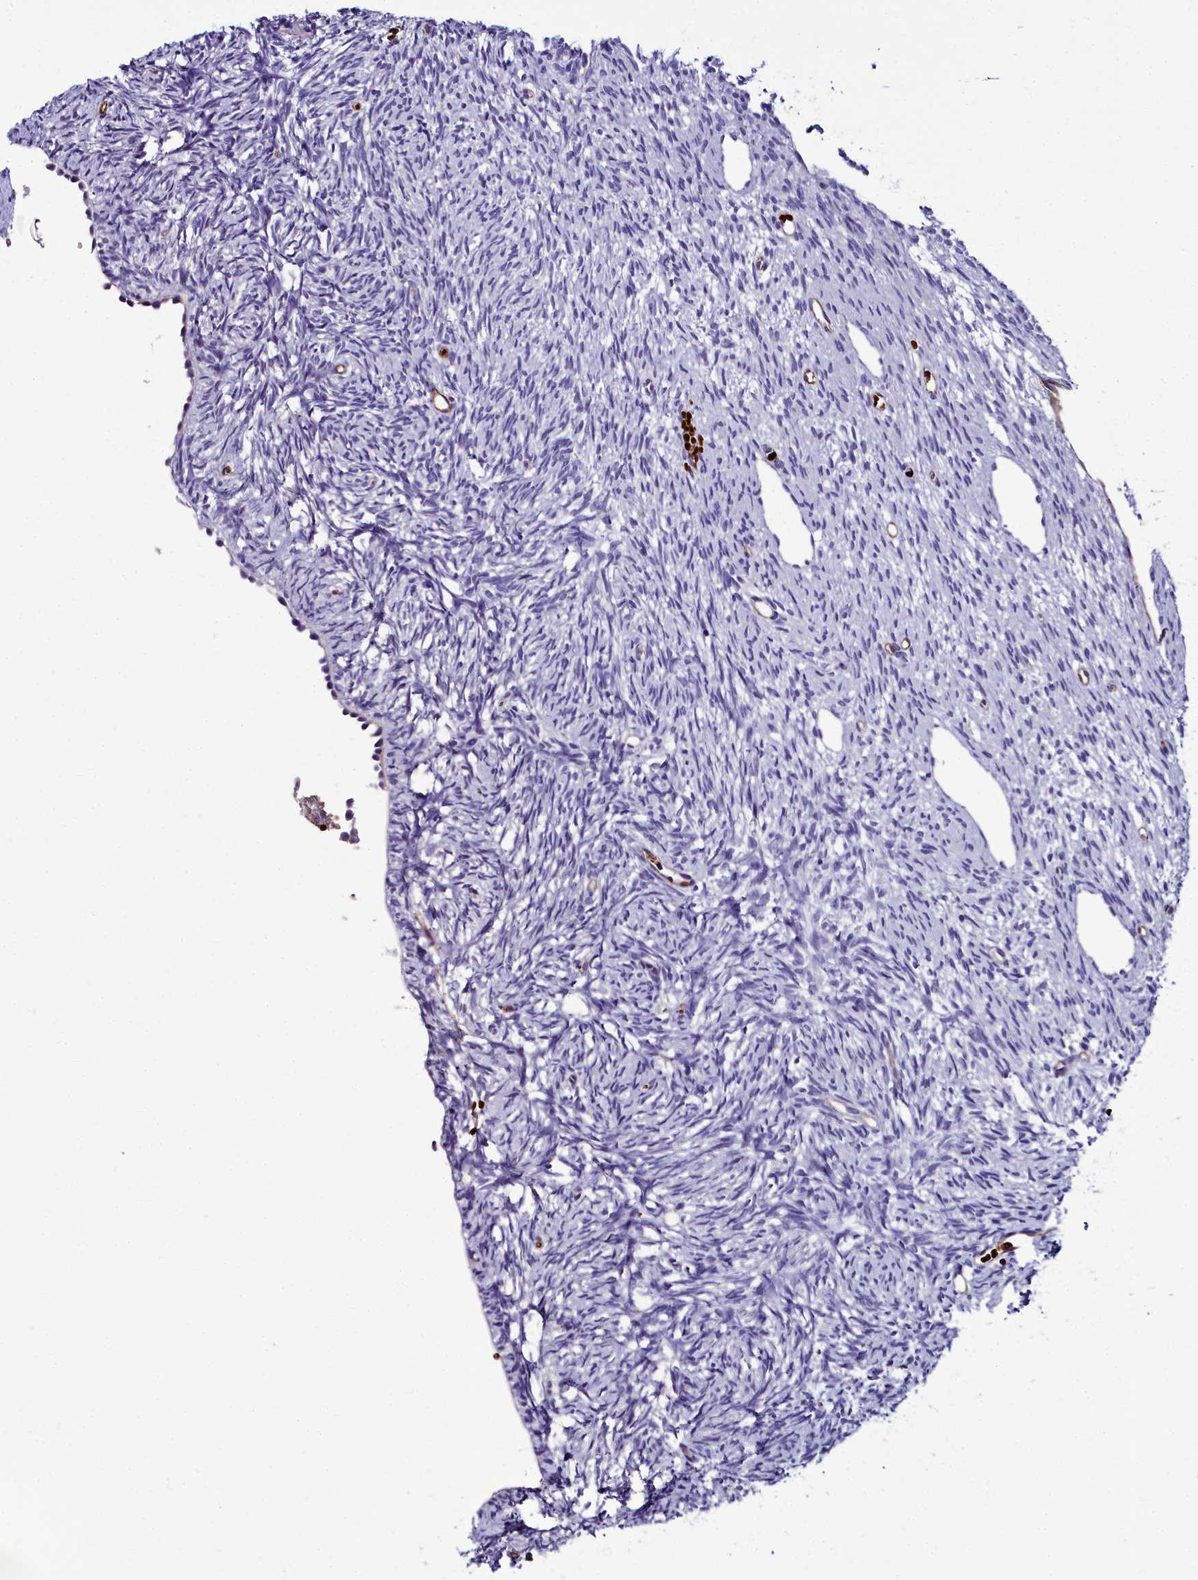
{"staining": {"intensity": "negative", "quantity": "none", "location": "none"}, "tissue": "ovary", "cell_type": "Ovarian stroma cells", "image_type": "normal", "snomed": [{"axis": "morphology", "description": "Normal tissue, NOS"}, {"axis": "topography", "description": "Ovary"}], "caption": "Unremarkable ovary was stained to show a protein in brown. There is no significant staining in ovarian stroma cells. Nuclei are stained in blue.", "gene": "CYP4F11", "patient": {"sex": "female", "age": 51}}